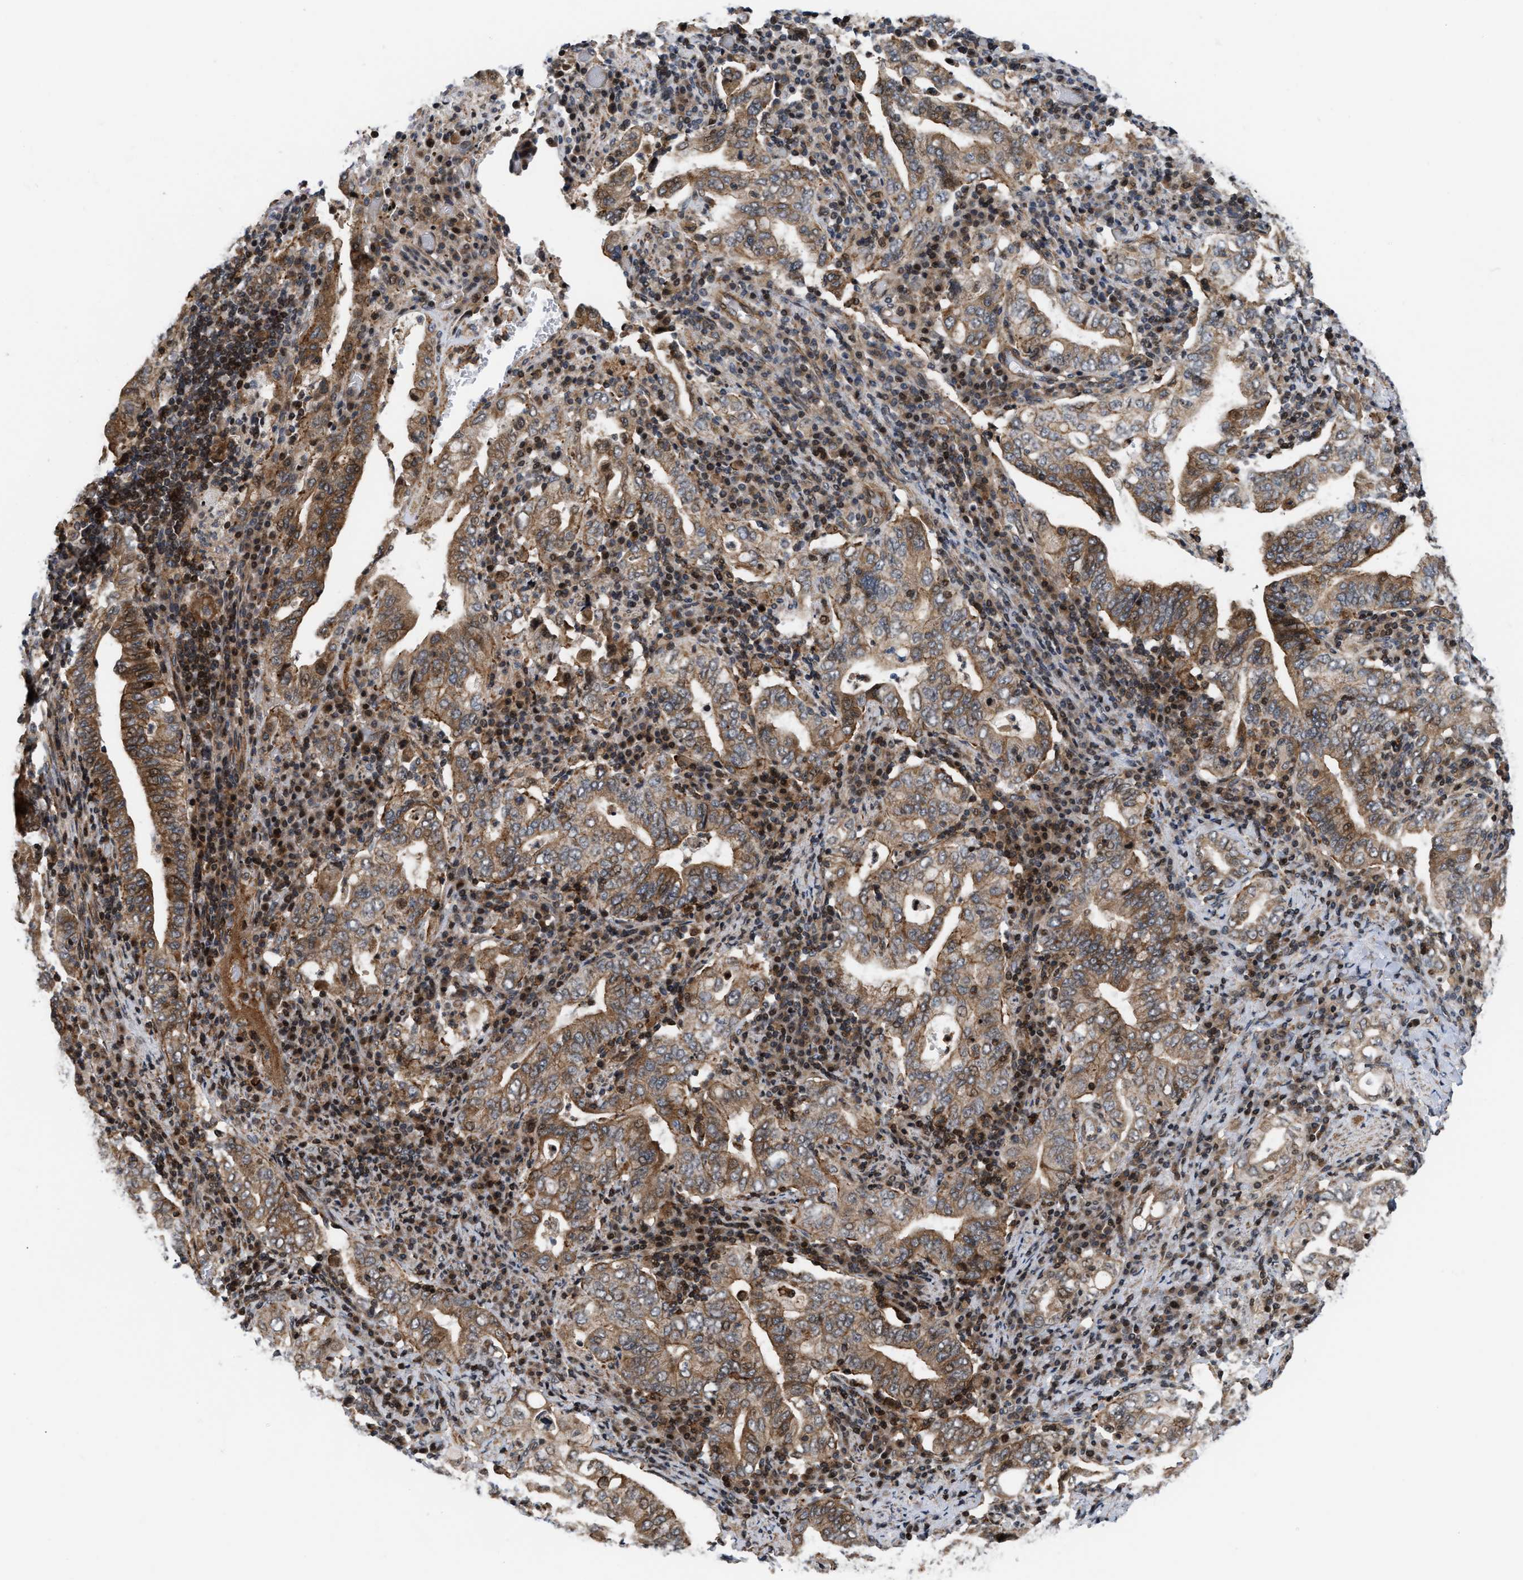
{"staining": {"intensity": "moderate", "quantity": ">75%", "location": "cytoplasmic/membranous"}, "tissue": "stomach cancer", "cell_type": "Tumor cells", "image_type": "cancer", "snomed": [{"axis": "morphology", "description": "Normal tissue, NOS"}, {"axis": "morphology", "description": "Adenocarcinoma, NOS"}, {"axis": "topography", "description": "Esophagus"}, {"axis": "topography", "description": "Stomach, upper"}, {"axis": "topography", "description": "Peripheral nerve tissue"}], "caption": "Protein expression by immunohistochemistry (IHC) reveals moderate cytoplasmic/membranous positivity in approximately >75% of tumor cells in adenocarcinoma (stomach).", "gene": "STAU2", "patient": {"sex": "male", "age": 62}}